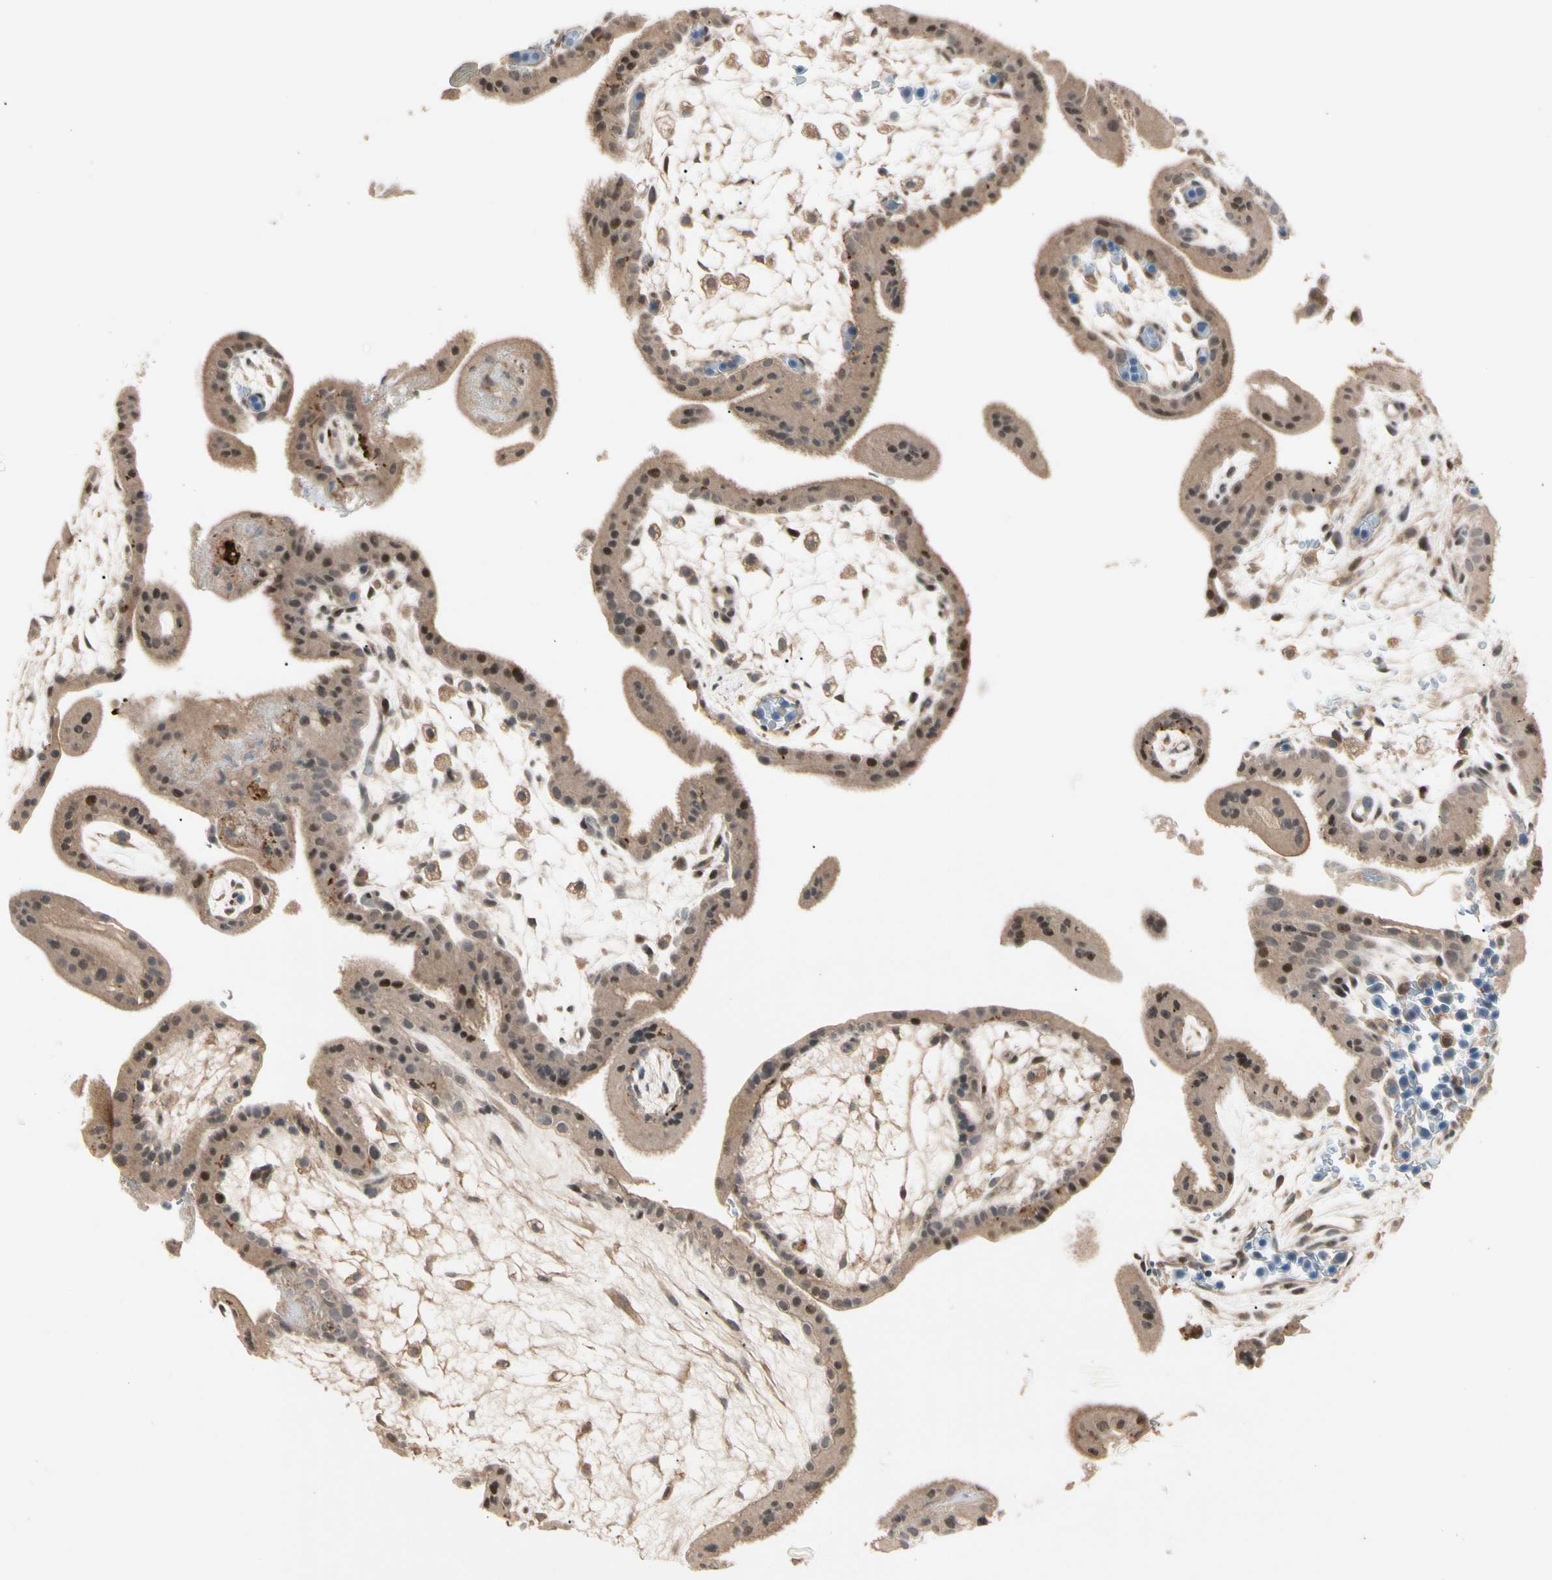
{"staining": {"intensity": "weak", "quantity": "25%-75%", "location": "cytoplasmic/membranous"}, "tissue": "placenta", "cell_type": "Decidual cells", "image_type": "normal", "snomed": [{"axis": "morphology", "description": "Normal tissue, NOS"}, {"axis": "topography", "description": "Placenta"}], "caption": "A high-resolution image shows IHC staining of benign placenta, which demonstrates weak cytoplasmic/membranous positivity in about 25%-75% of decidual cells.", "gene": "ATG4C", "patient": {"sex": "female", "age": 35}}